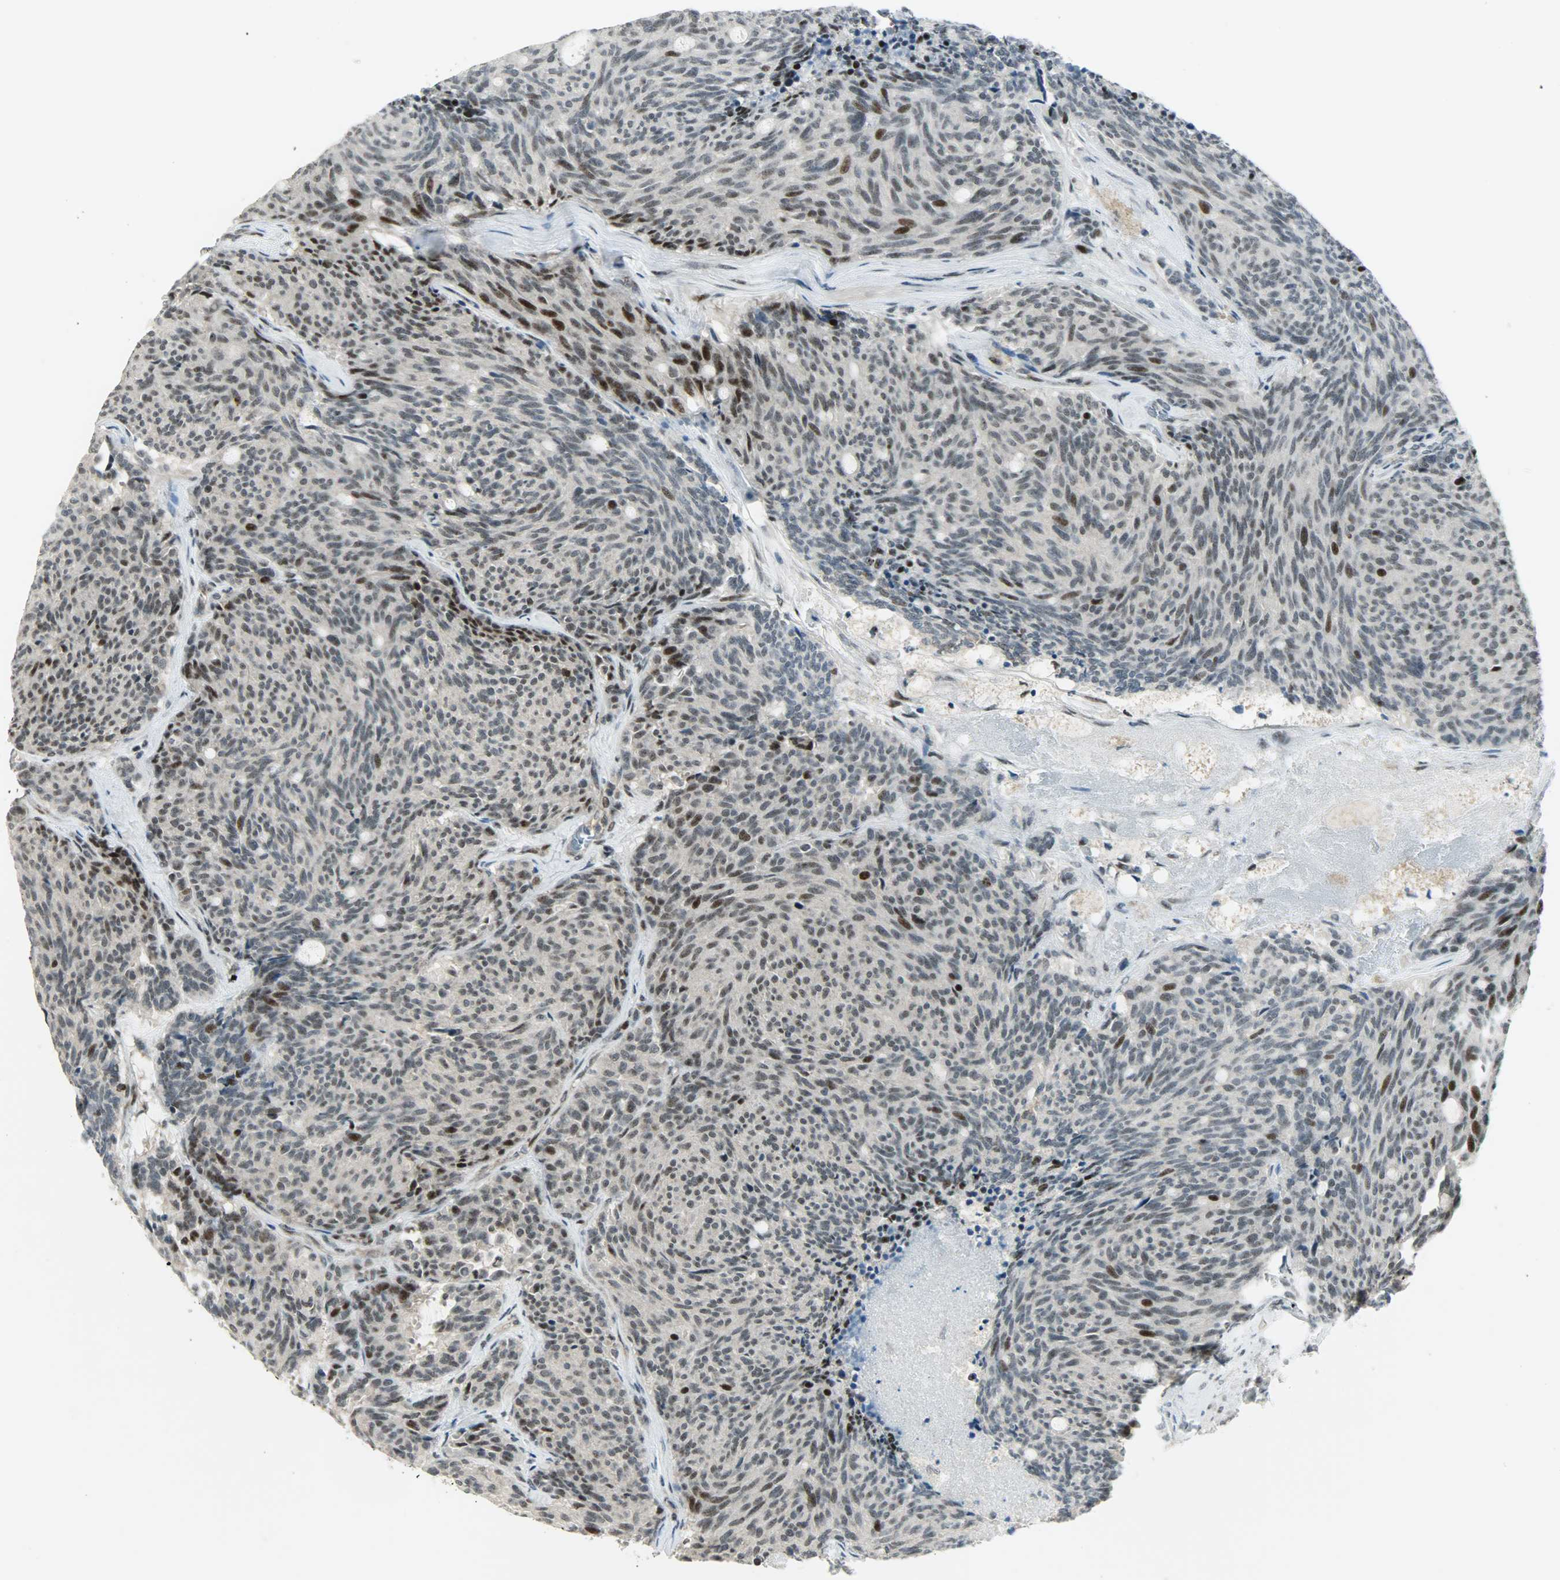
{"staining": {"intensity": "moderate", "quantity": "<25%", "location": "cytoplasmic/membranous"}, "tissue": "carcinoid", "cell_type": "Tumor cells", "image_type": "cancer", "snomed": [{"axis": "morphology", "description": "Carcinoid, malignant, NOS"}, {"axis": "topography", "description": "Pancreas"}], "caption": "An immunohistochemistry (IHC) histopathology image of tumor tissue is shown. Protein staining in brown labels moderate cytoplasmic/membranous positivity in carcinoid (malignant) within tumor cells. (DAB (3,3'-diaminobenzidine) IHC with brightfield microscopy, high magnification).", "gene": "IL15", "patient": {"sex": "female", "age": 54}}